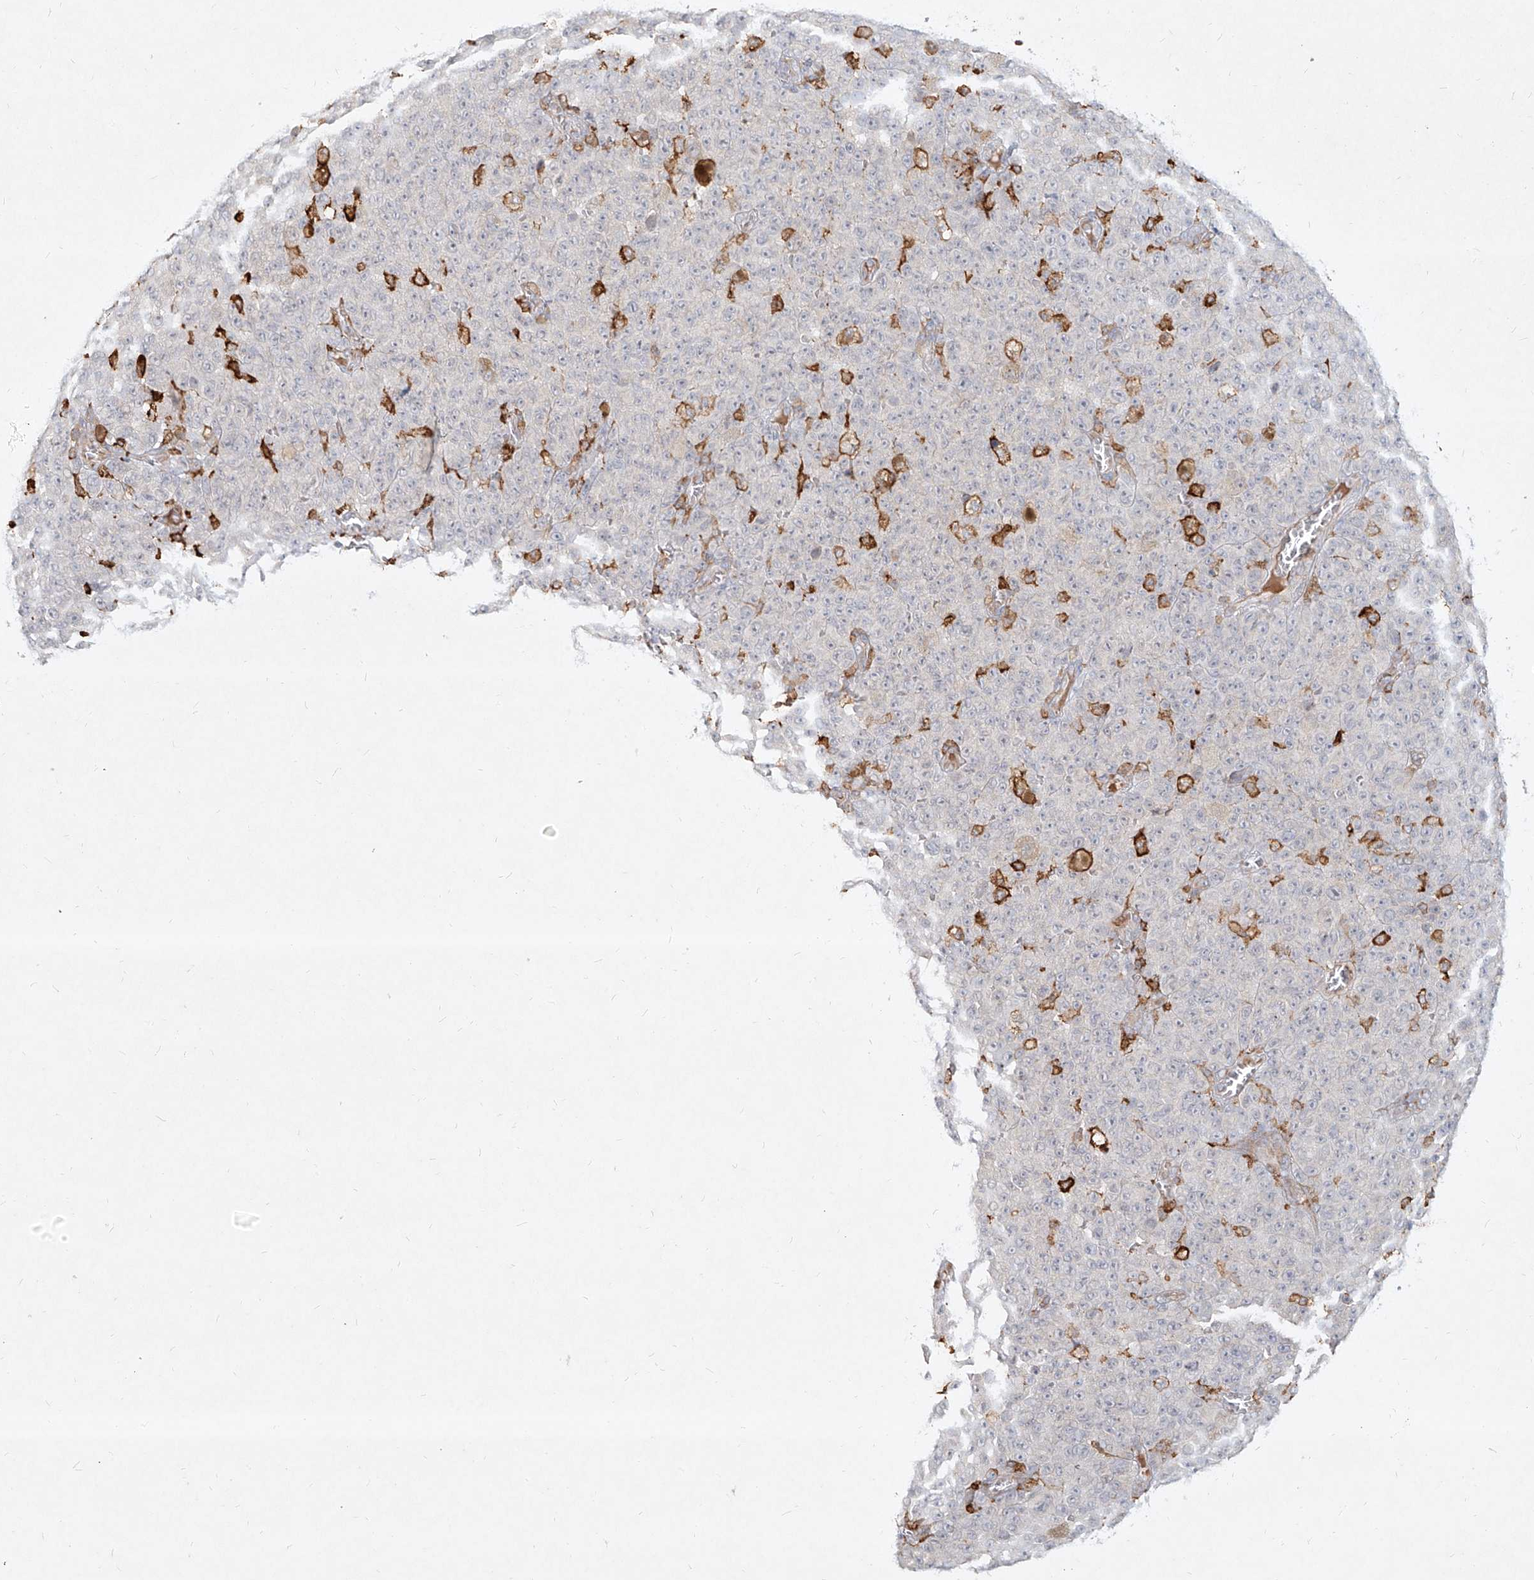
{"staining": {"intensity": "negative", "quantity": "none", "location": "none"}, "tissue": "melanoma", "cell_type": "Tumor cells", "image_type": "cancer", "snomed": [{"axis": "morphology", "description": "Malignant melanoma, NOS"}, {"axis": "topography", "description": "Skin"}], "caption": "A high-resolution photomicrograph shows immunohistochemistry staining of malignant melanoma, which shows no significant staining in tumor cells. (Immunohistochemistry (ihc), brightfield microscopy, high magnification).", "gene": "CD209", "patient": {"sex": "female", "age": 82}}